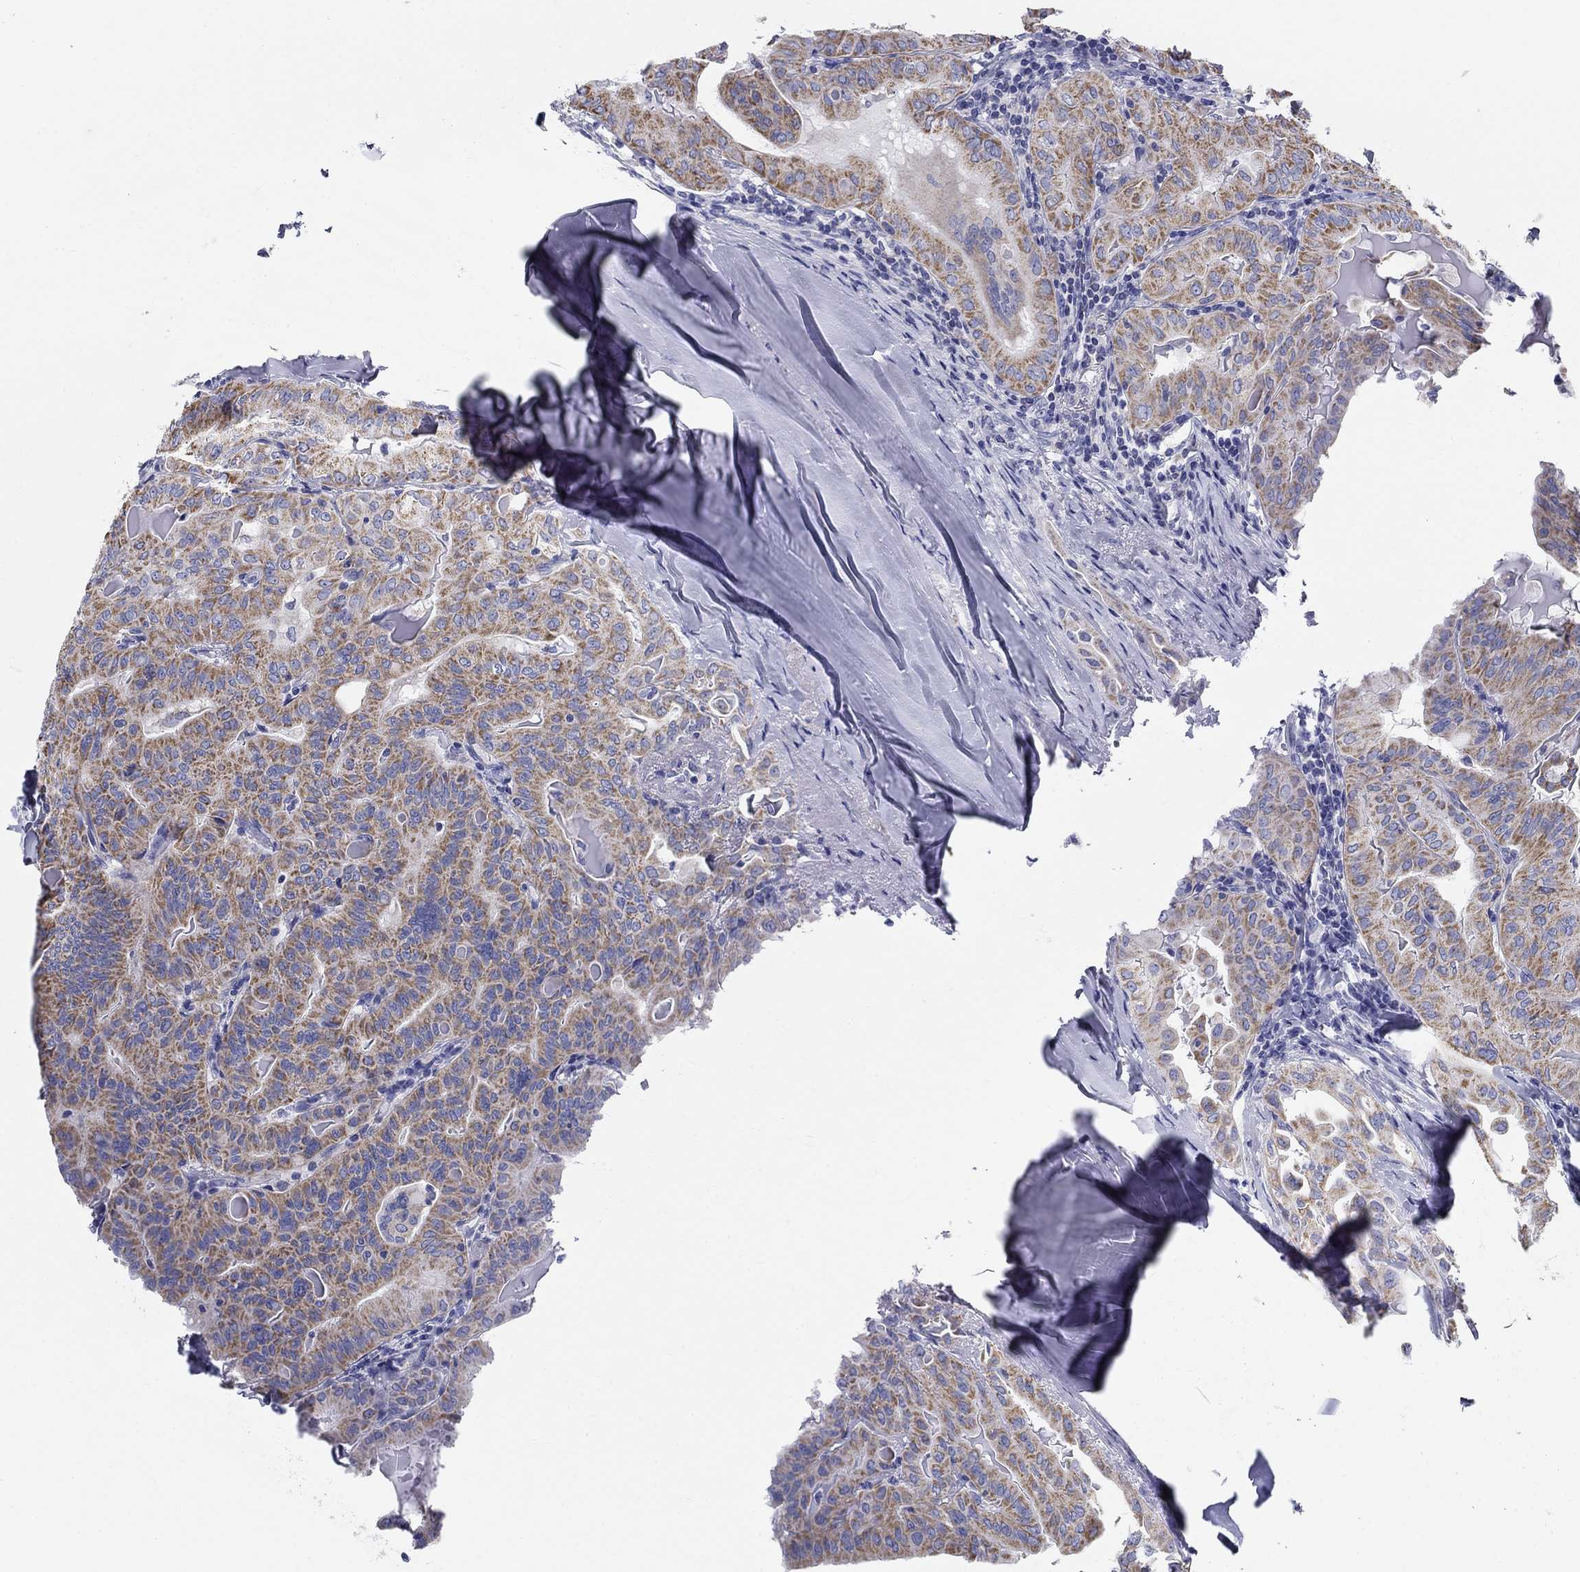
{"staining": {"intensity": "moderate", "quantity": ">75%", "location": "cytoplasmic/membranous"}, "tissue": "thyroid cancer", "cell_type": "Tumor cells", "image_type": "cancer", "snomed": [{"axis": "morphology", "description": "Papillary adenocarcinoma, NOS"}, {"axis": "topography", "description": "Thyroid gland"}], "caption": "Human thyroid cancer (papillary adenocarcinoma) stained for a protein (brown) shows moderate cytoplasmic/membranous positive staining in approximately >75% of tumor cells.", "gene": "UPB1", "patient": {"sex": "female", "age": 68}}